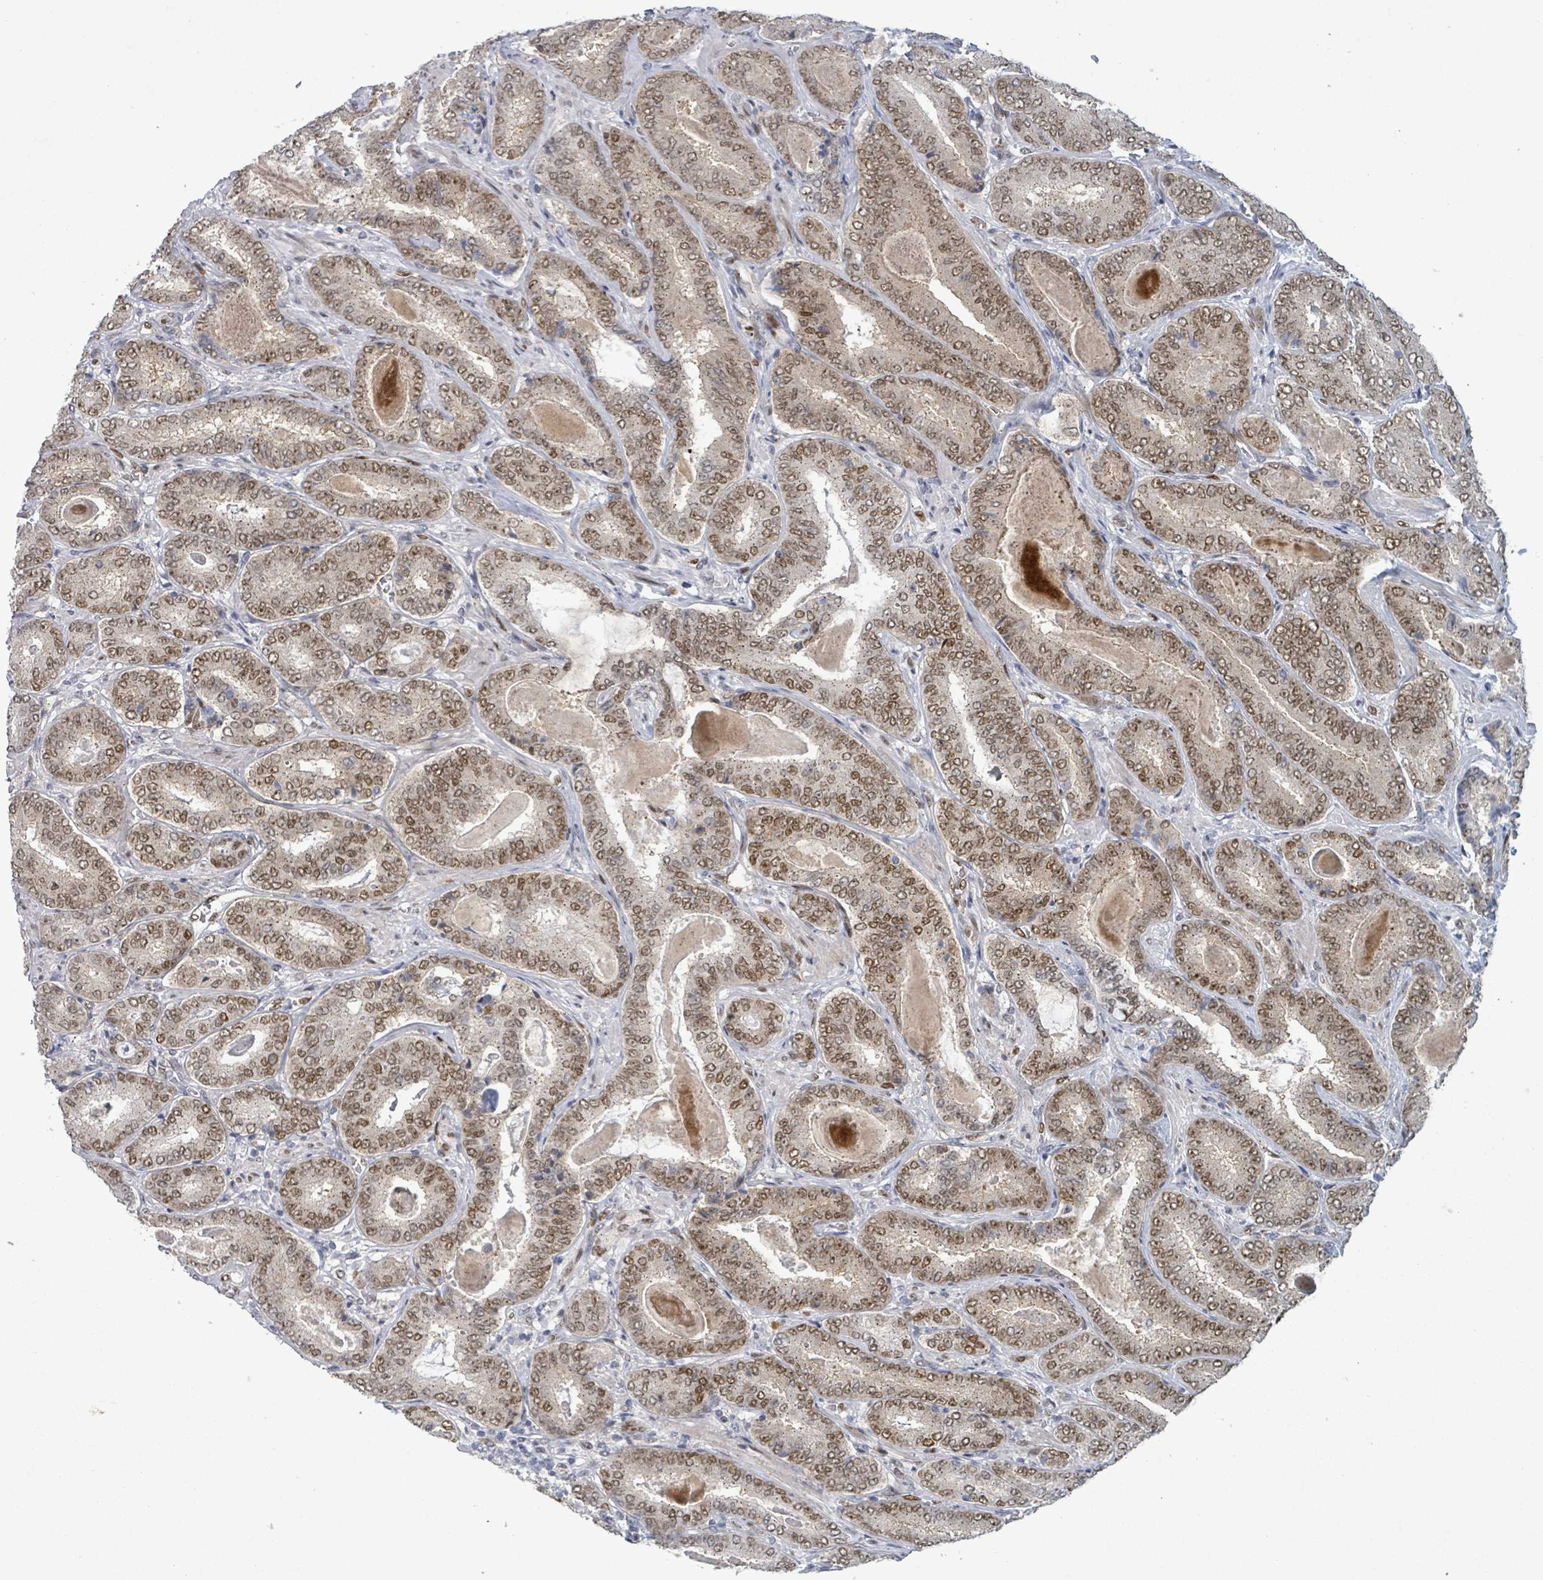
{"staining": {"intensity": "moderate", "quantity": ">75%", "location": "nuclear"}, "tissue": "prostate cancer", "cell_type": "Tumor cells", "image_type": "cancer", "snomed": [{"axis": "morphology", "description": "Adenocarcinoma, High grade"}, {"axis": "topography", "description": "Prostate"}], "caption": "Immunohistochemical staining of prostate adenocarcinoma (high-grade) shows medium levels of moderate nuclear protein expression in about >75% of tumor cells. The staining was performed using DAB (3,3'-diaminobenzidine) to visualize the protein expression in brown, while the nuclei were stained in blue with hematoxylin (Magnification: 20x).", "gene": "TUSC1", "patient": {"sex": "male", "age": 72}}